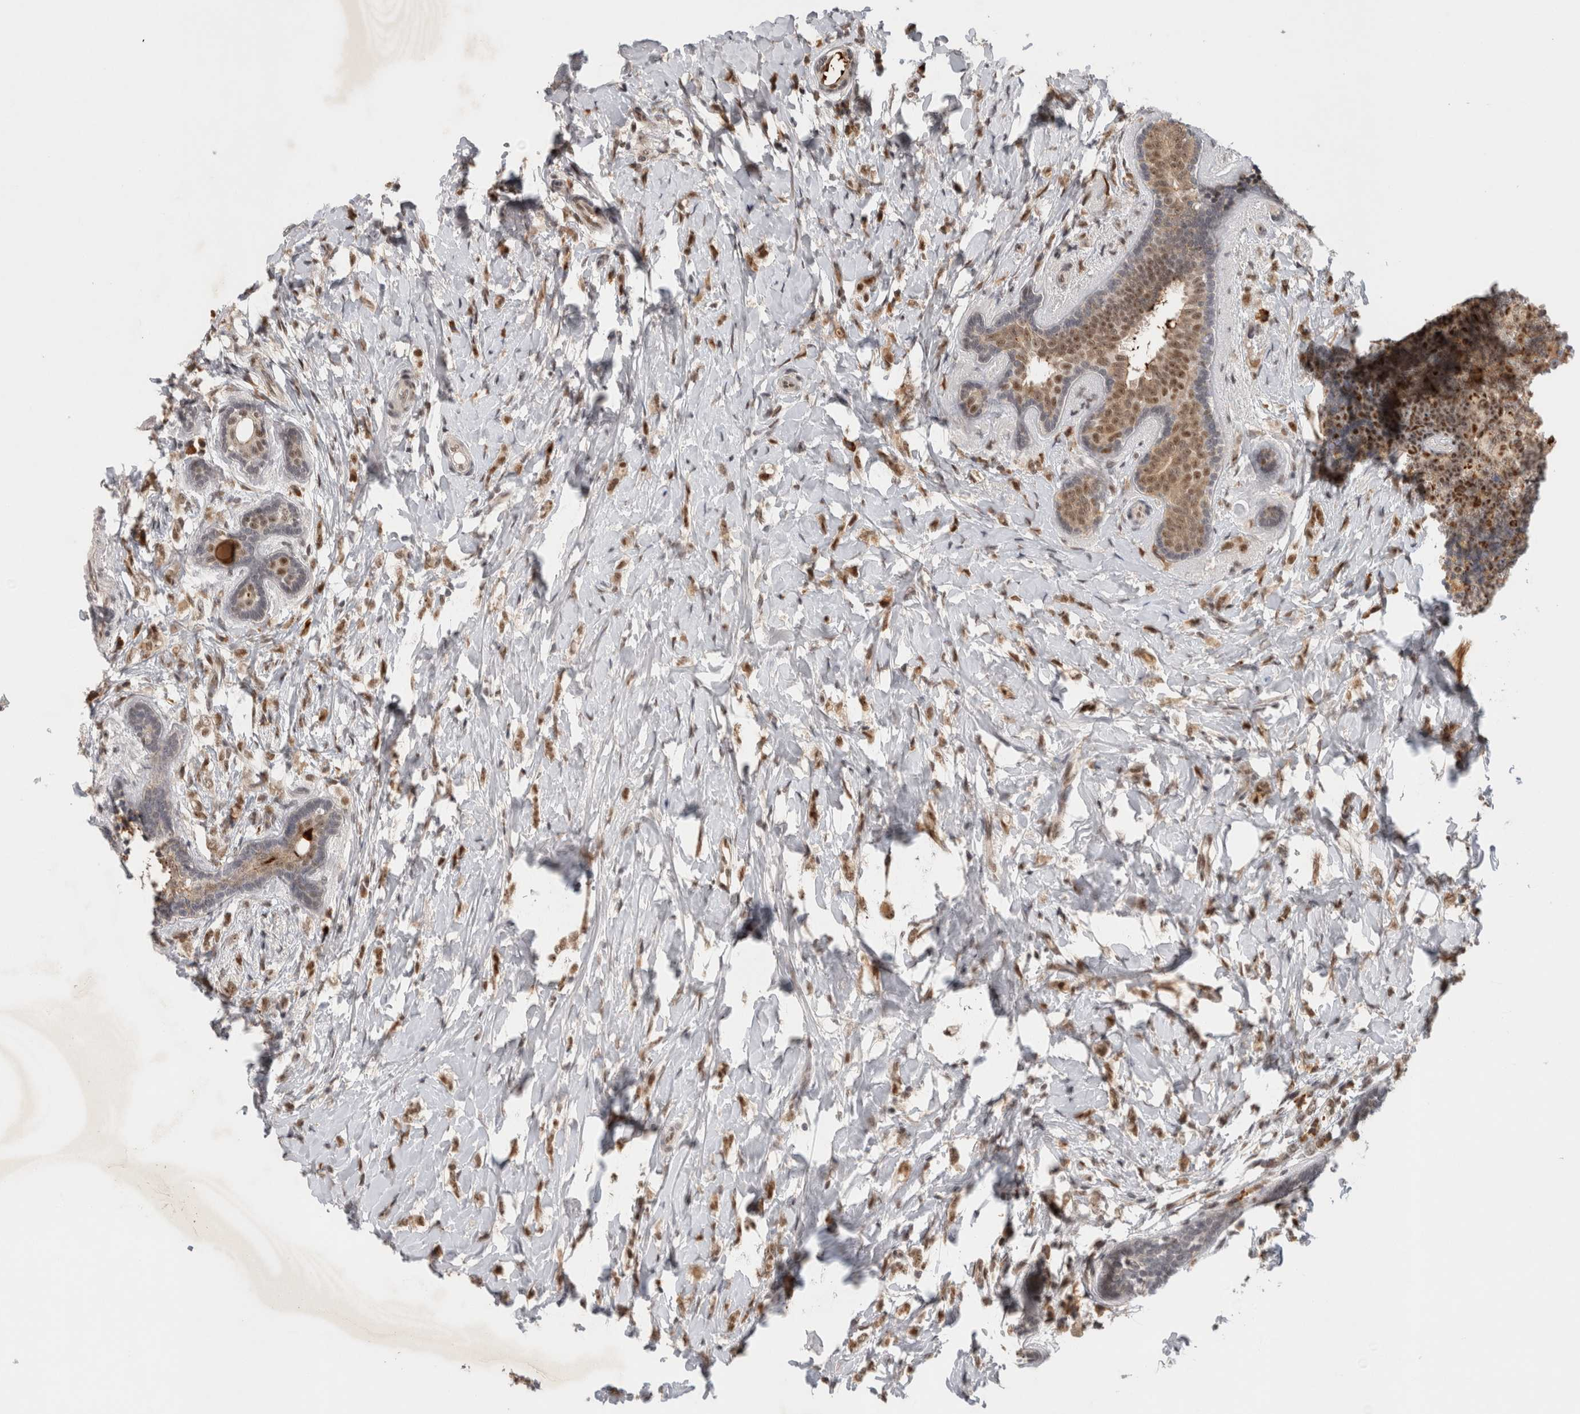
{"staining": {"intensity": "moderate", "quantity": ">75%", "location": "nuclear"}, "tissue": "breast cancer", "cell_type": "Tumor cells", "image_type": "cancer", "snomed": [{"axis": "morphology", "description": "Normal tissue, NOS"}, {"axis": "morphology", "description": "Lobular carcinoma"}, {"axis": "topography", "description": "Breast"}], "caption": "The photomicrograph demonstrates immunohistochemical staining of breast cancer. There is moderate nuclear positivity is appreciated in about >75% of tumor cells.", "gene": "HESX1", "patient": {"sex": "female", "age": 47}}